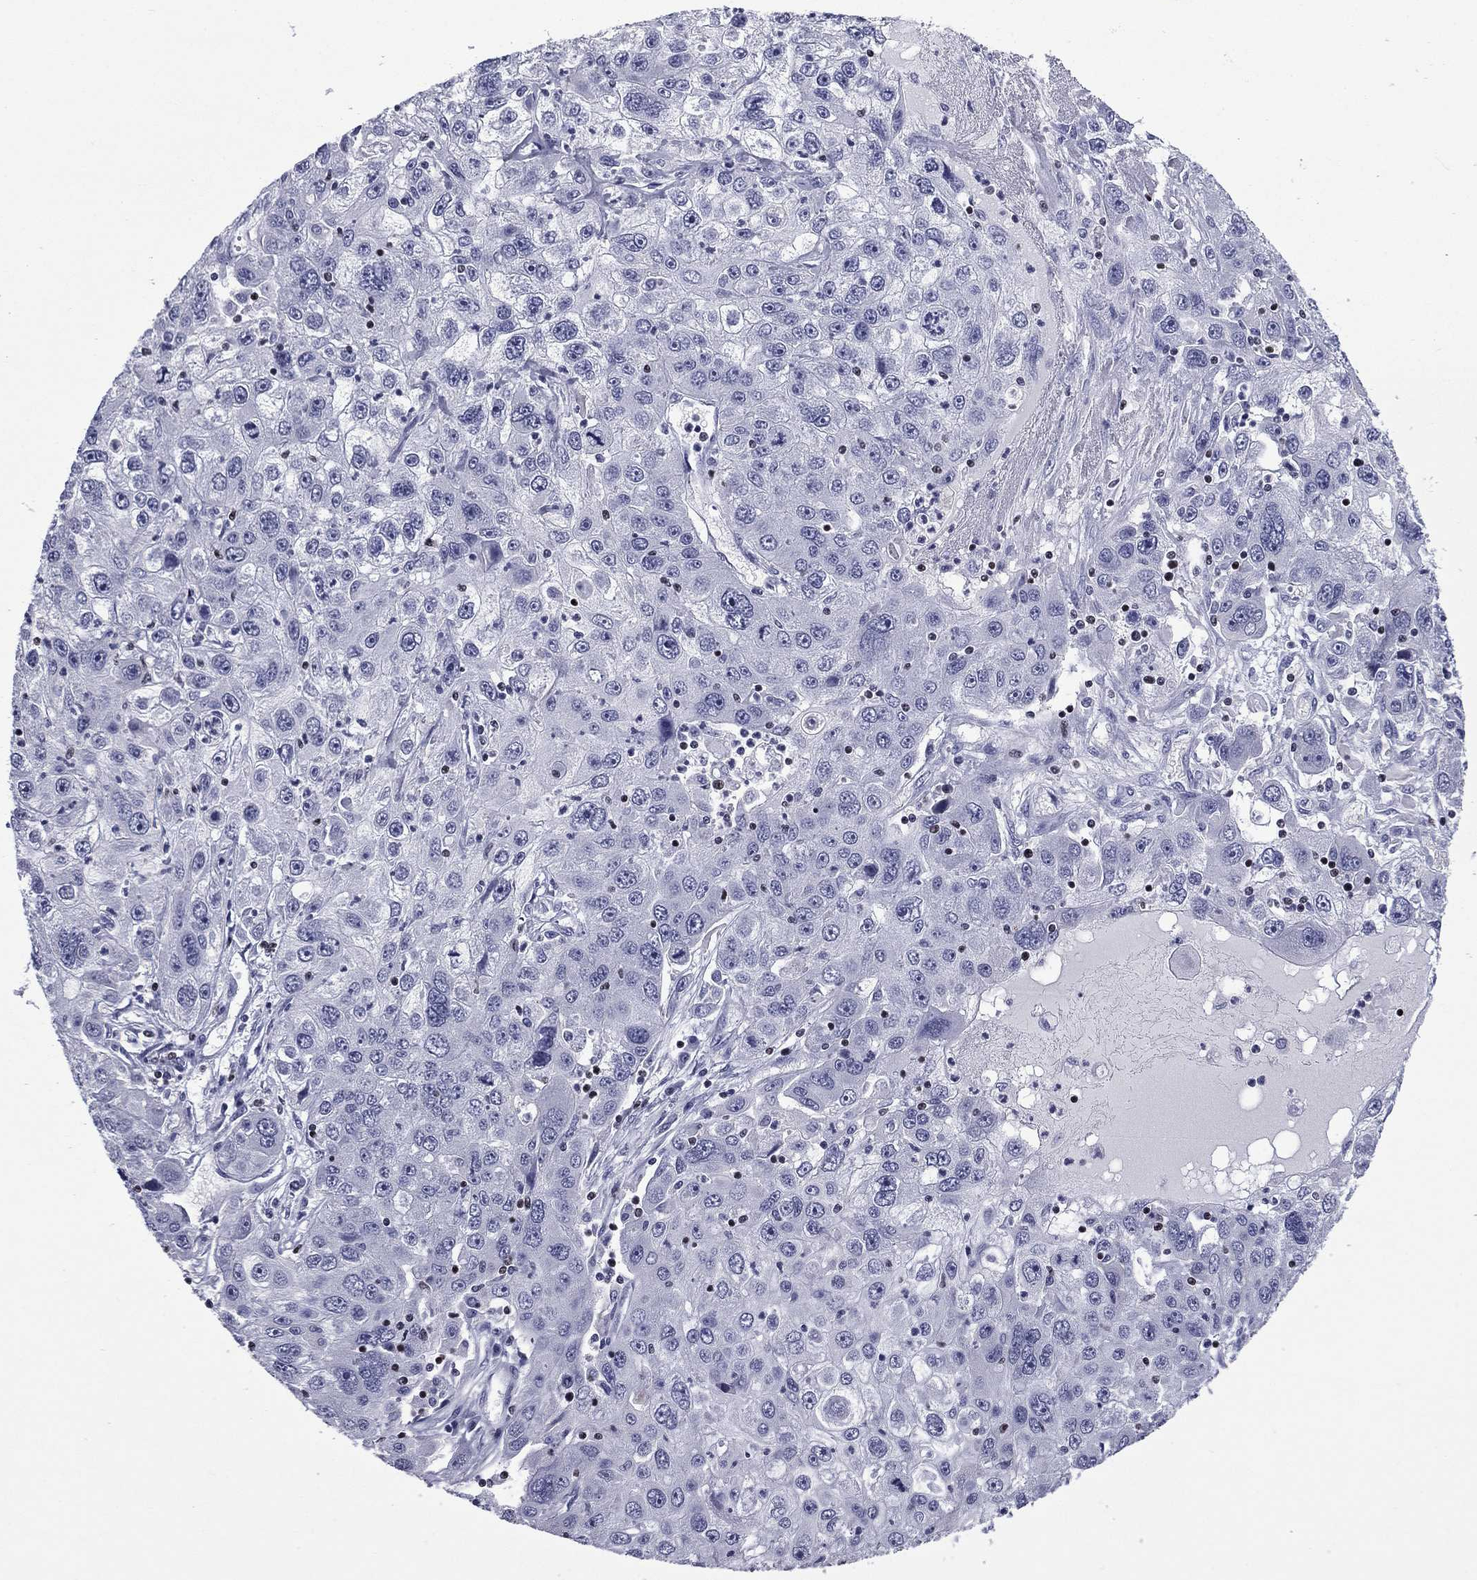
{"staining": {"intensity": "negative", "quantity": "none", "location": "none"}, "tissue": "stomach cancer", "cell_type": "Tumor cells", "image_type": "cancer", "snomed": [{"axis": "morphology", "description": "Adenocarcinoma, NOS"}, {"axis": "topography", "description": "Stomach"}], "caption": "Immunohistochemical staining of human stomach cancer shows no significant staining in tumor cells.", "gene": "IKZF3", "patient": {"sex": "male", "age": 56}}